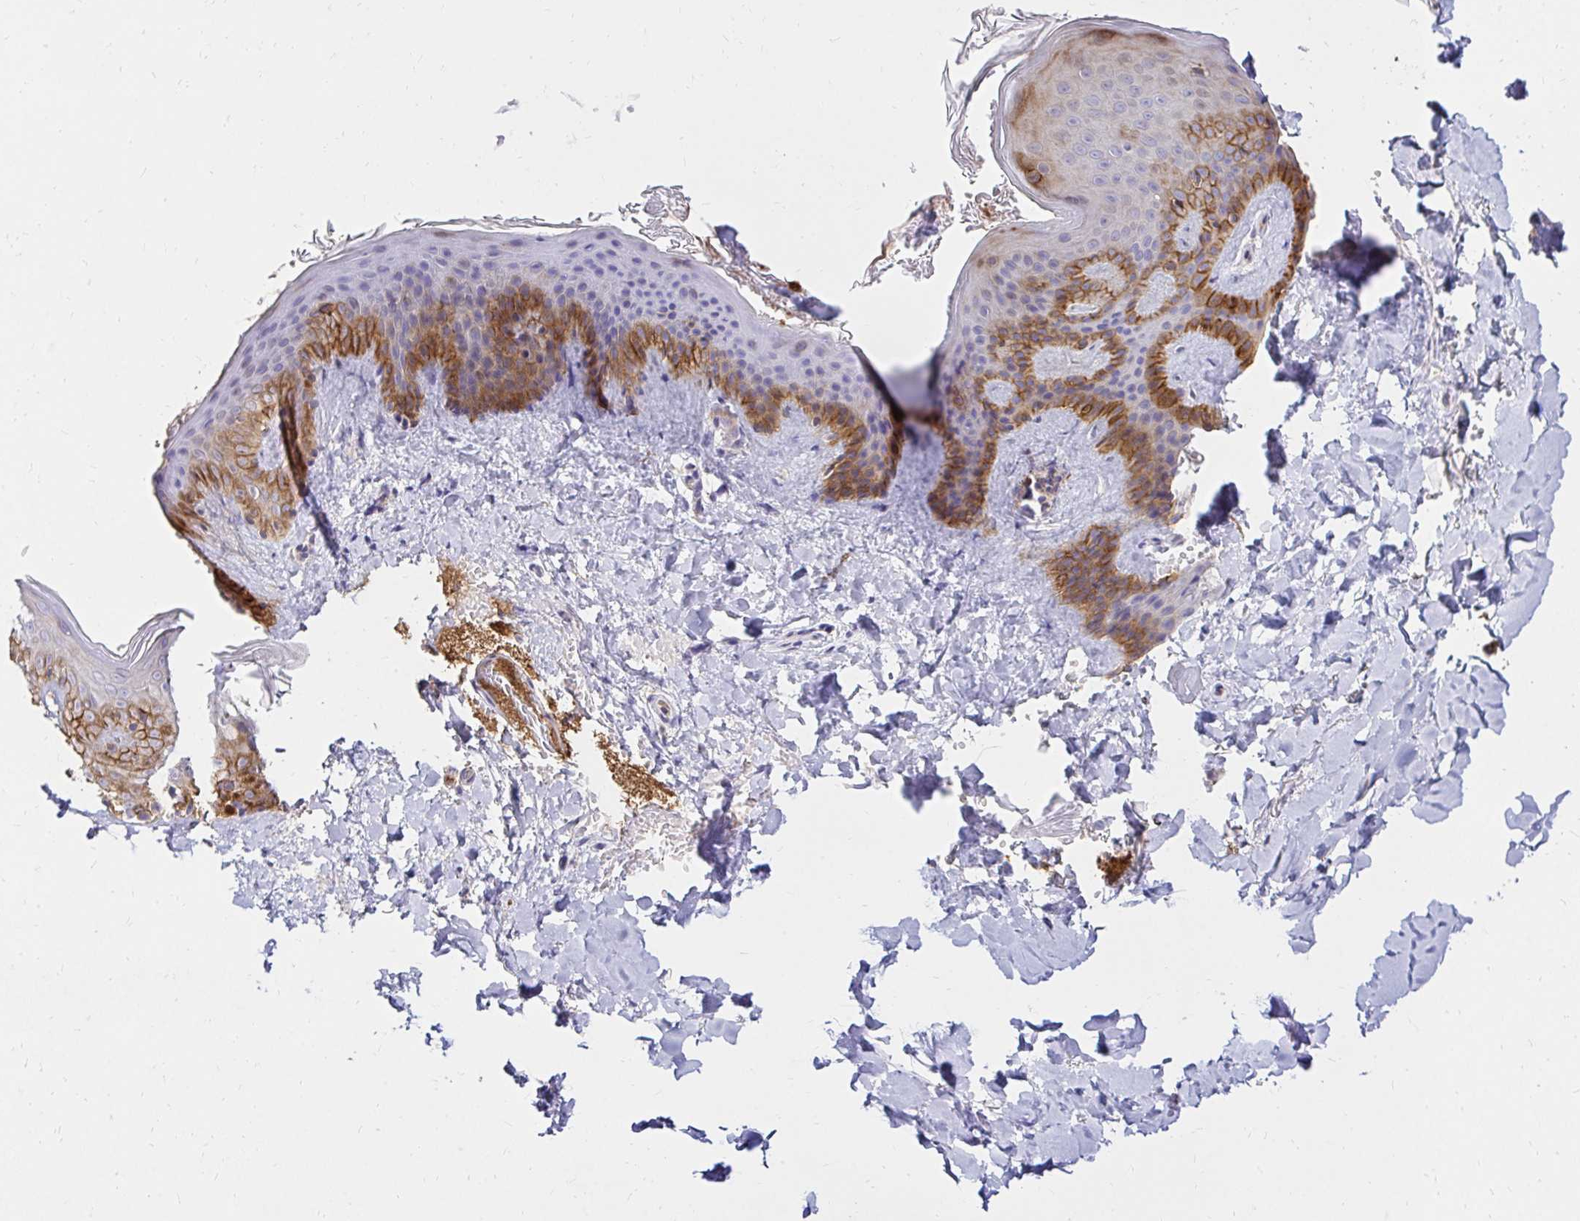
{"staining": {"intensity": "negative", "quantity": "none", "location": "none"}, "tissue": "skin", "cell_type": "Fibroblasts", "image_type": "normal", "snomed": [{"axis": "morphology", "description": "Normal tissue, NOS"}, {"axis": "topography", "description": "Skin"}], "caption": "A histopathology image of skin stained for a protein reveals no brown staining in fibroblasts.", "gene": "ITGA2", "patient": {"sex": "male", "age": 16}}